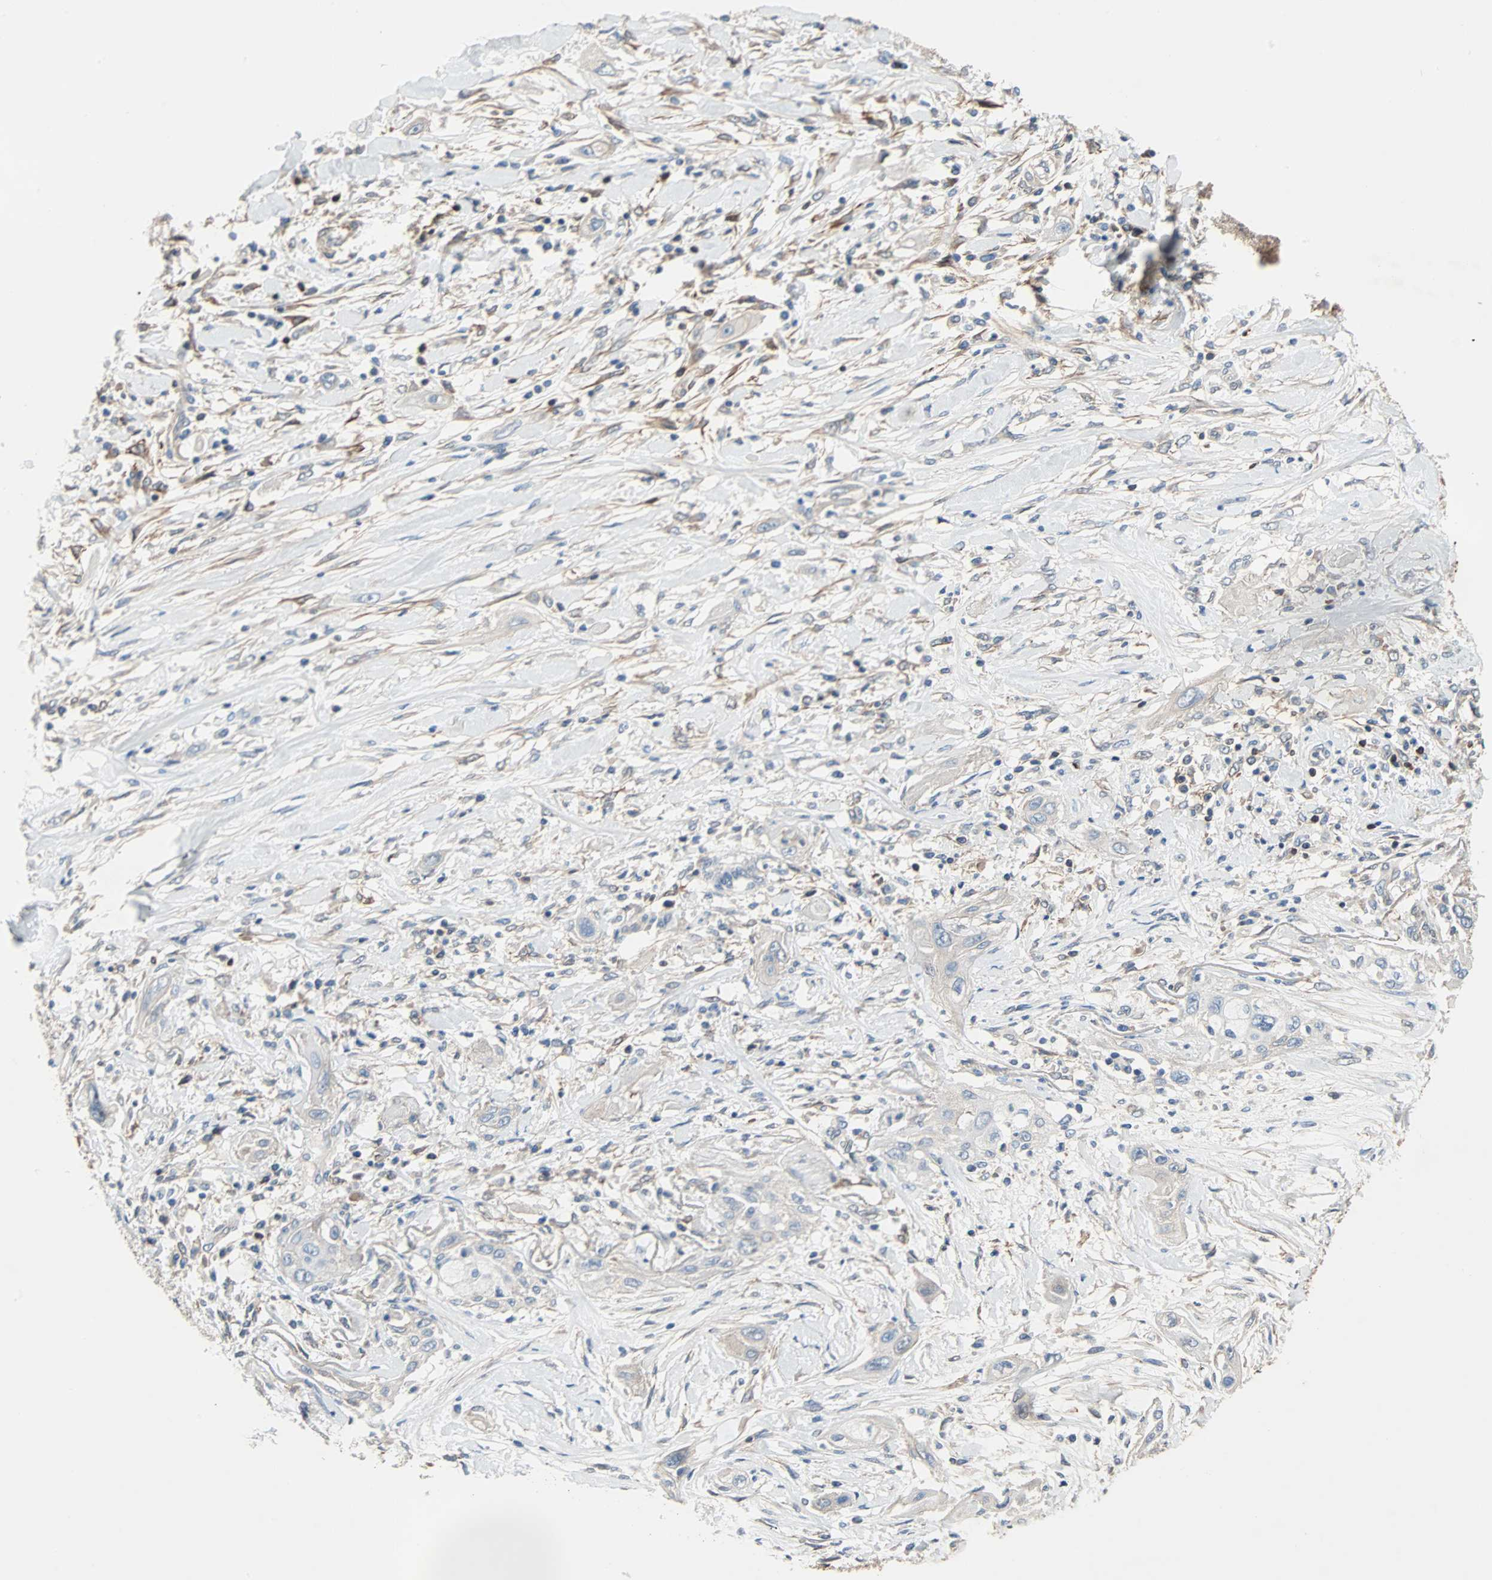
{"staining": {"intensity": "weak", "quantity": "25%-75%", "location": "cytoplasmic/membranous"}, "tissue": "lung cancer", "cell_type": "Tumor cells", "image_type": "cancer", "snomed": [{"axis": "morphology", "description": "Squamous cell carcinoma, NOS"}, {"axis": "topography", "description": "Lung"}], "caption": "Lung squamous cell carcinoma stained with a protein marker reveals weak staining in tumor cells.", "gene": "TNFRSF12A", "patient": {"sex": "female", "age": 47}}